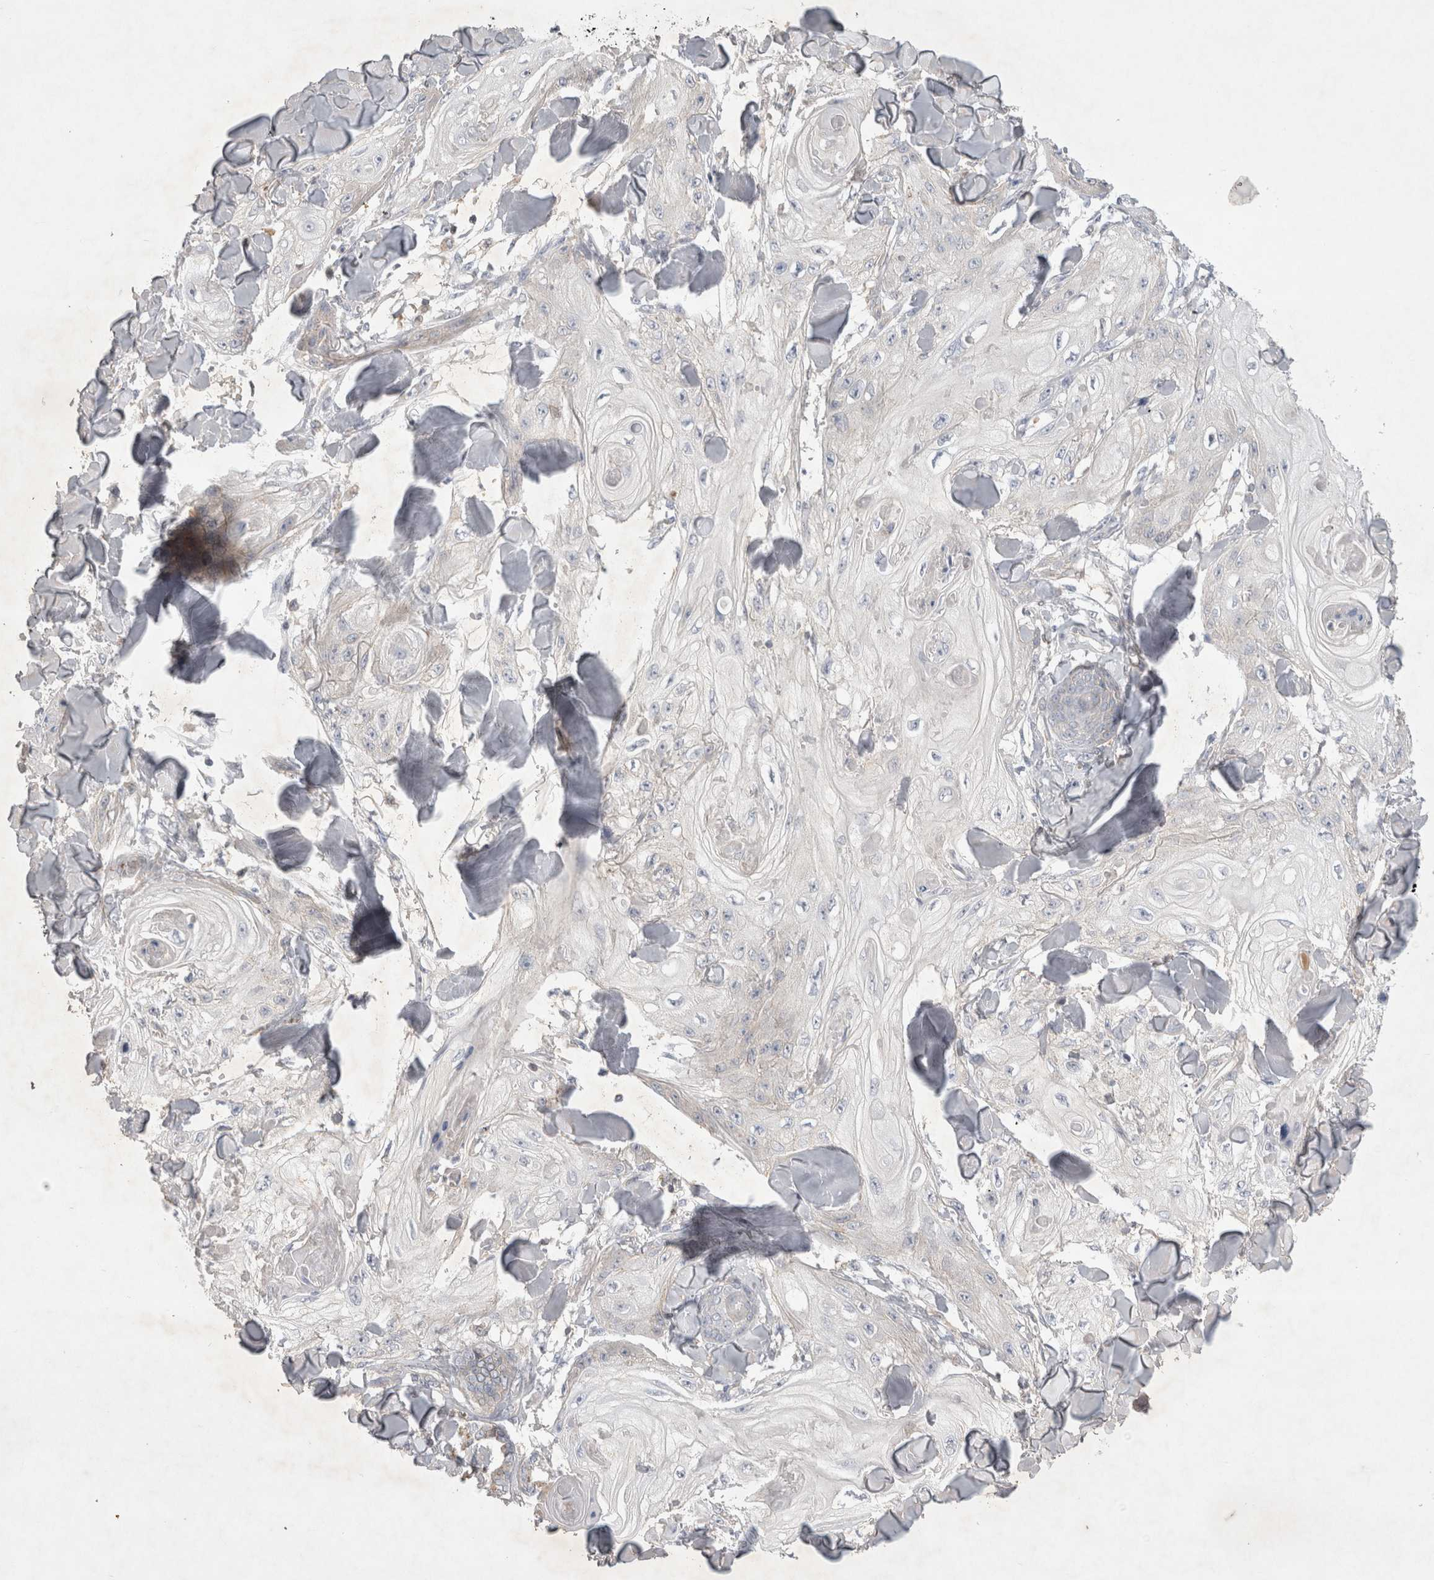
{"staining": {"intensity": "negative", "quantity": "none", "location": "none"}, "tissue": "skin cancer", "cell_type": "Tumor cells", "image_type": "cancer", "snomed": [{"axis": "morphology", "description": "Squamous cell carcinoma, NOS"}, {"axis": "topography", "description": "Skin"}], "caption": "High magnification brightfield microscopy of squamous cell carcinoma (skin) stained with DAB (brown) and counterstained with hematoxylin (blue): tumor cells show no significant expression.", "gene": "SRD5A3", "patient": {"sex": "male", "age": 74}}